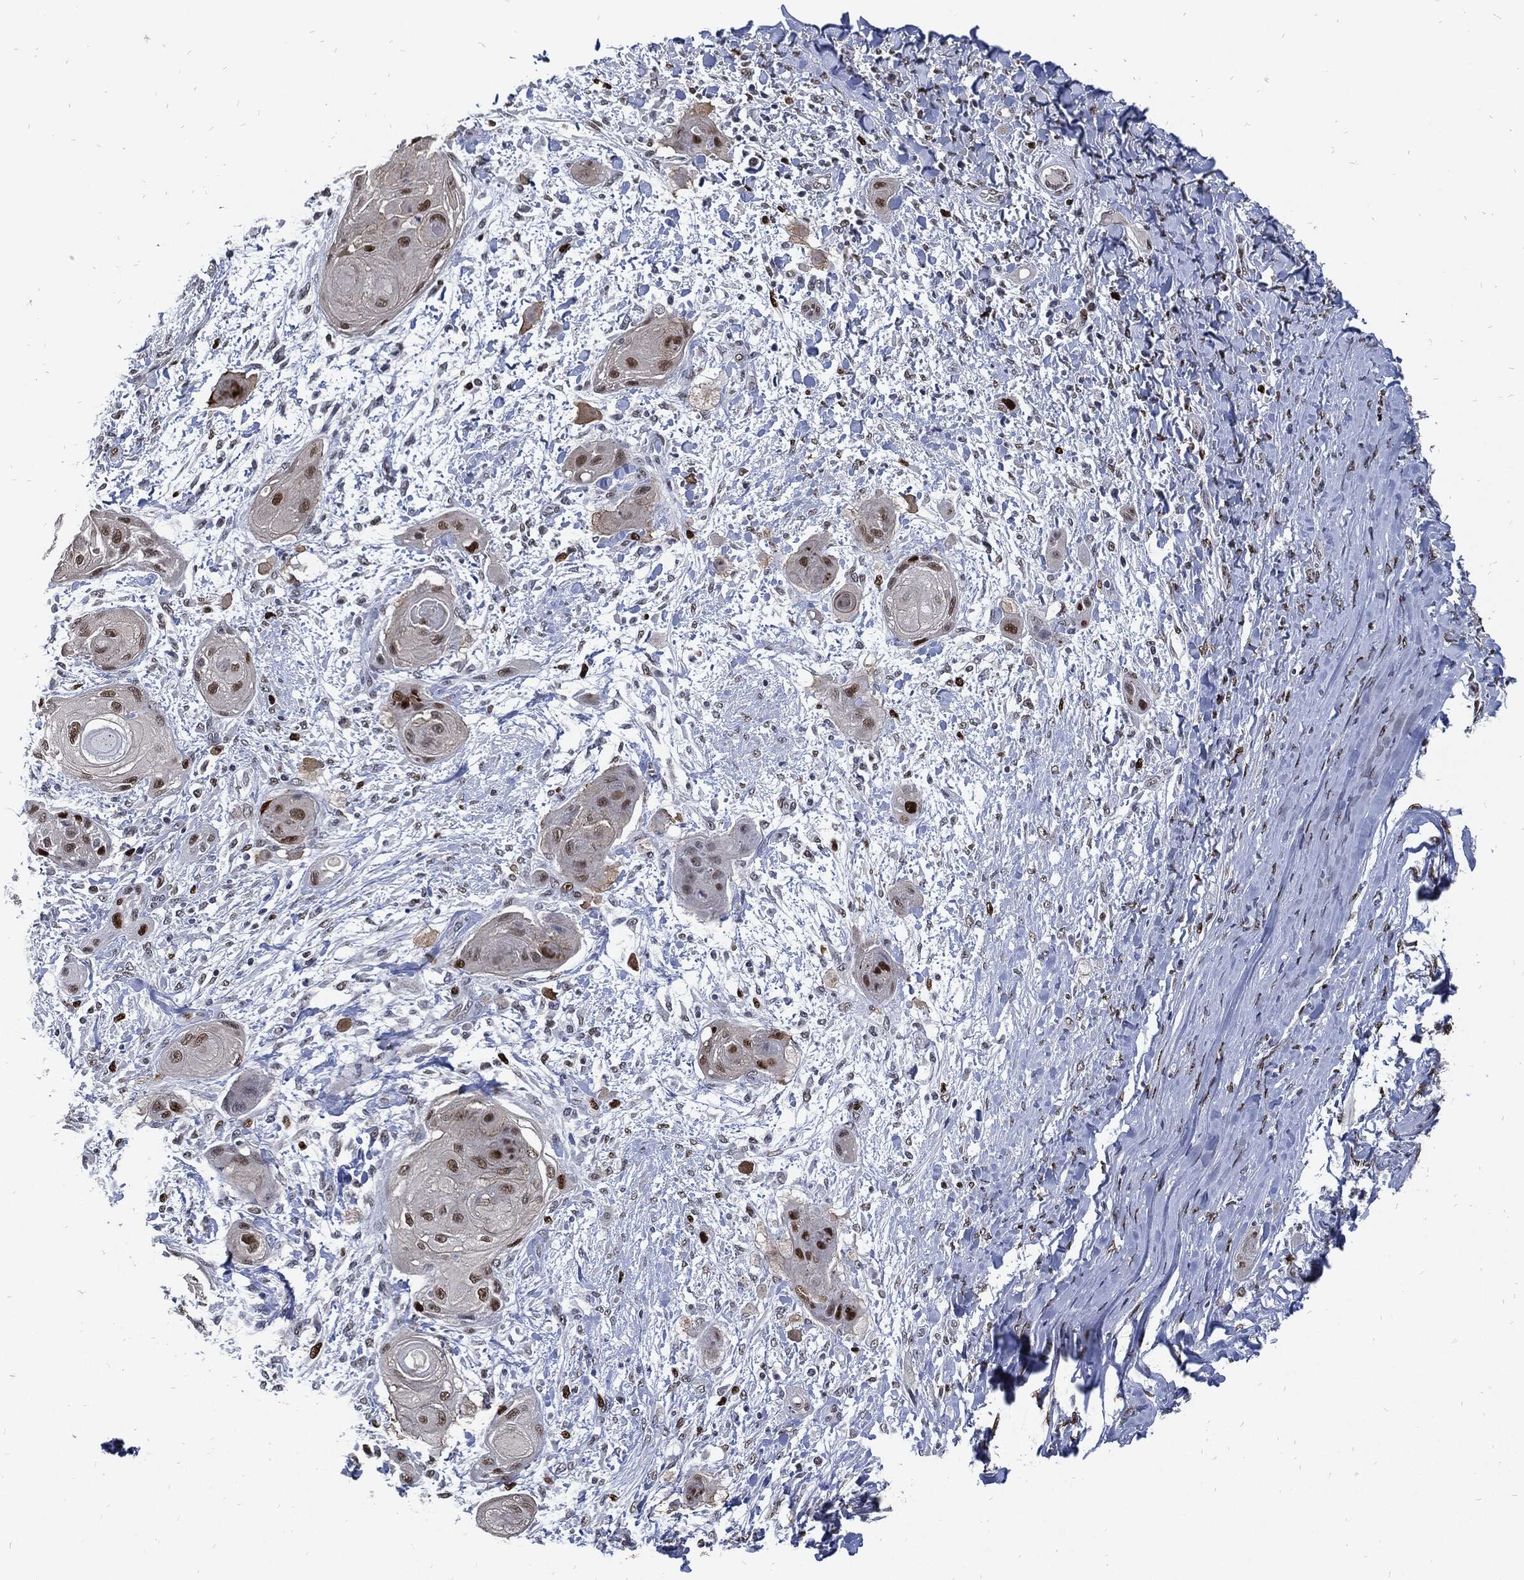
{"staining": {"intensity": "moderate", "quantity": "<25%", "location": "nuclear"}, "tissue": "skin cancer", "cell_type": "Tumor cells", "image_type": "cancer", "snomed": [{"axis": "morphology", "description": "Squamous cell carcinoma, NOS"}, {"axis": "topography", "description": "Skin"}], "caption": "A histopathology image of skin cancer stained for a protein demonstrates moderate nuclear brown staining in tumor cells.", "gene": "NBN", "patient": {"sex": "male", "age": 62}}